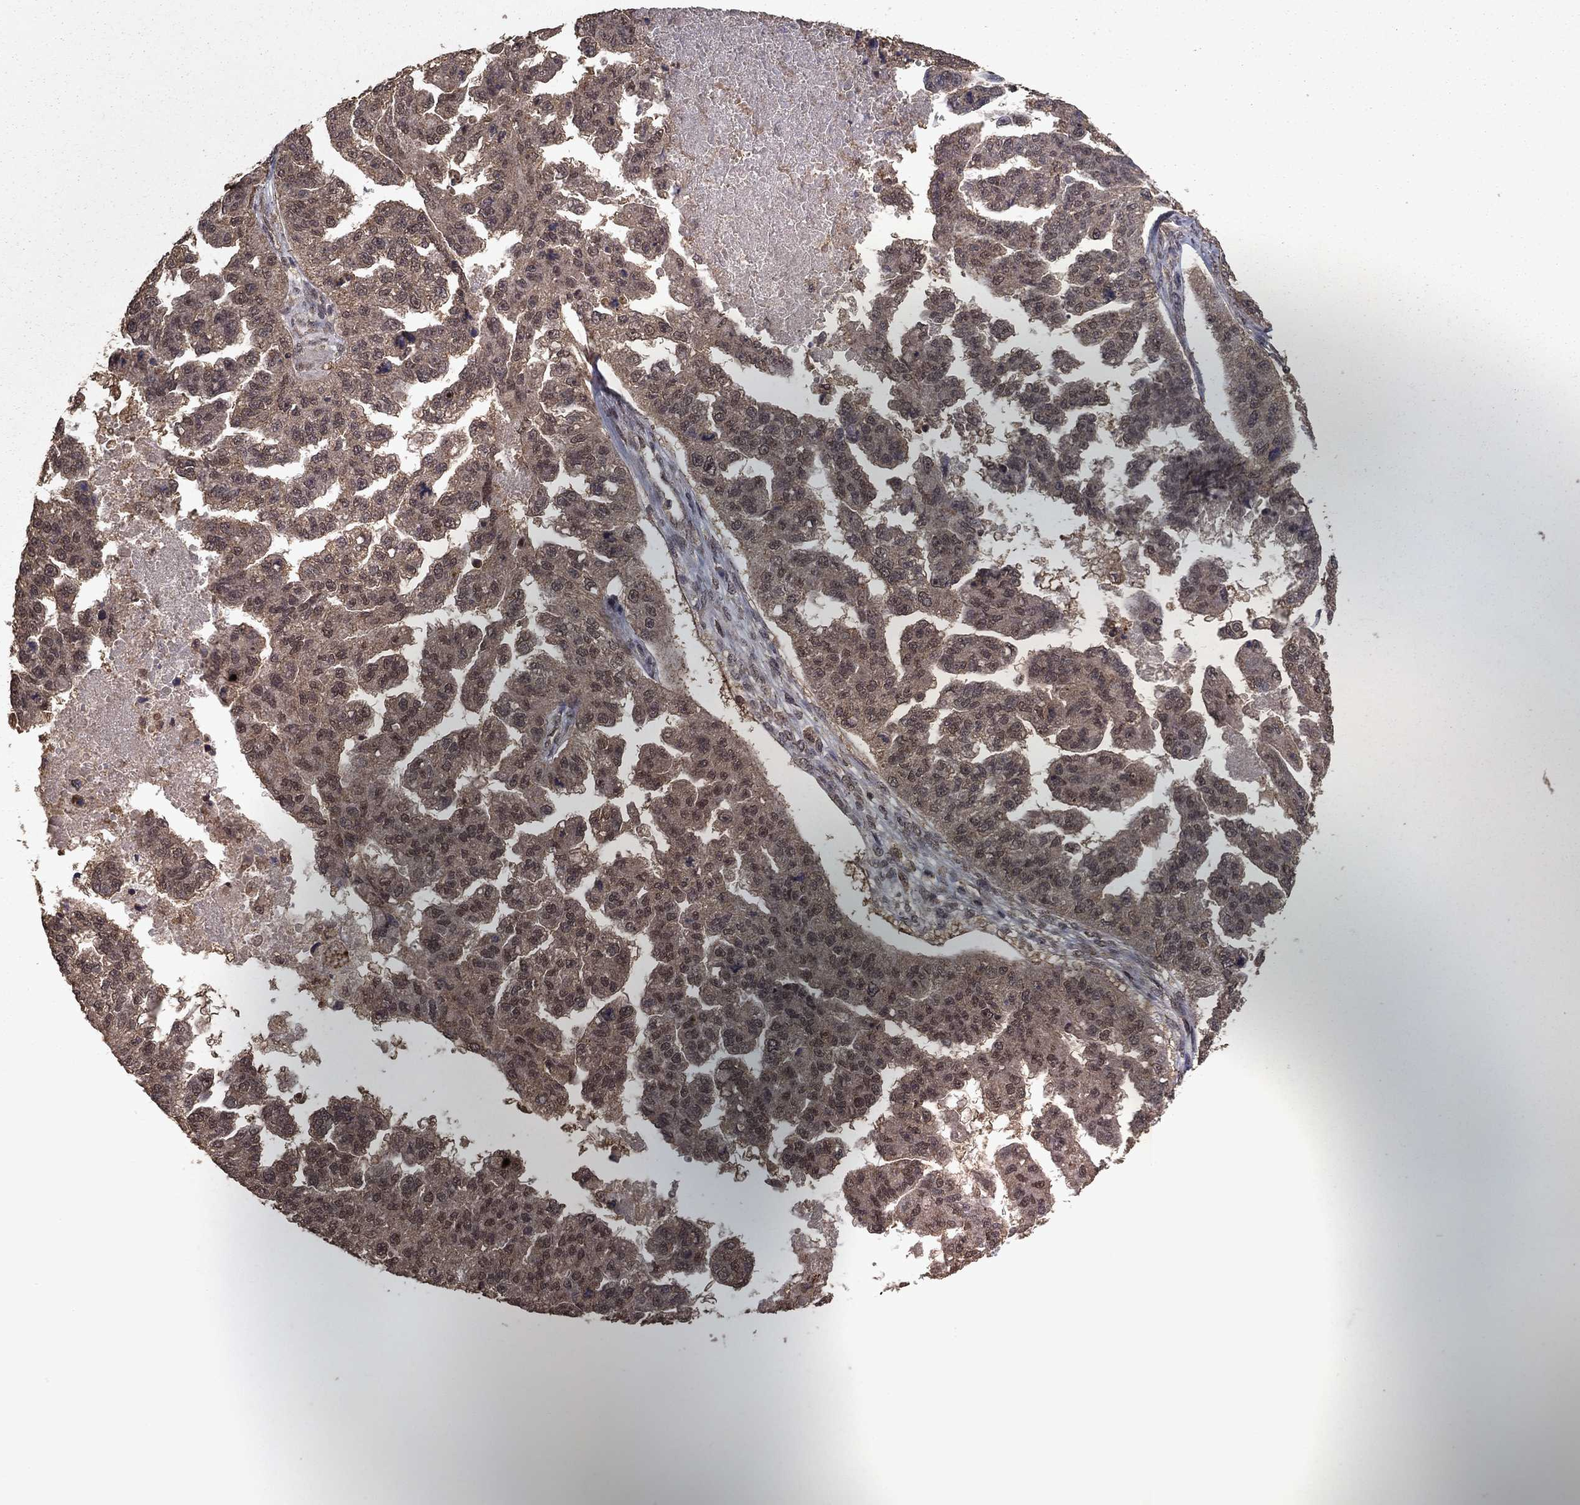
{"staining": {"intensity": "weak", "quantity": "25%-75%", "location": "cytoplasmic/membranous,nuclear"}, "tissue": "ovarian cancer", "cell_type": "Tumor cells", "image_type": "cancer", "snomed": [{"axis": "morphology", "description": "Cystadenocarcinoma, serous, NOS"}, {"axis": "topography", "description": "Ovary"}], "caption": "Protein expression by immunohistochemistry (IHC) reveals weak cytoplasmic/membranous and nuclear expression in about 25%-75% of tumor cells in serous cystadenocarcinoma (ovarian).", "gene": "PRDM1", "patient": {"sex": "female", "age": 58}}